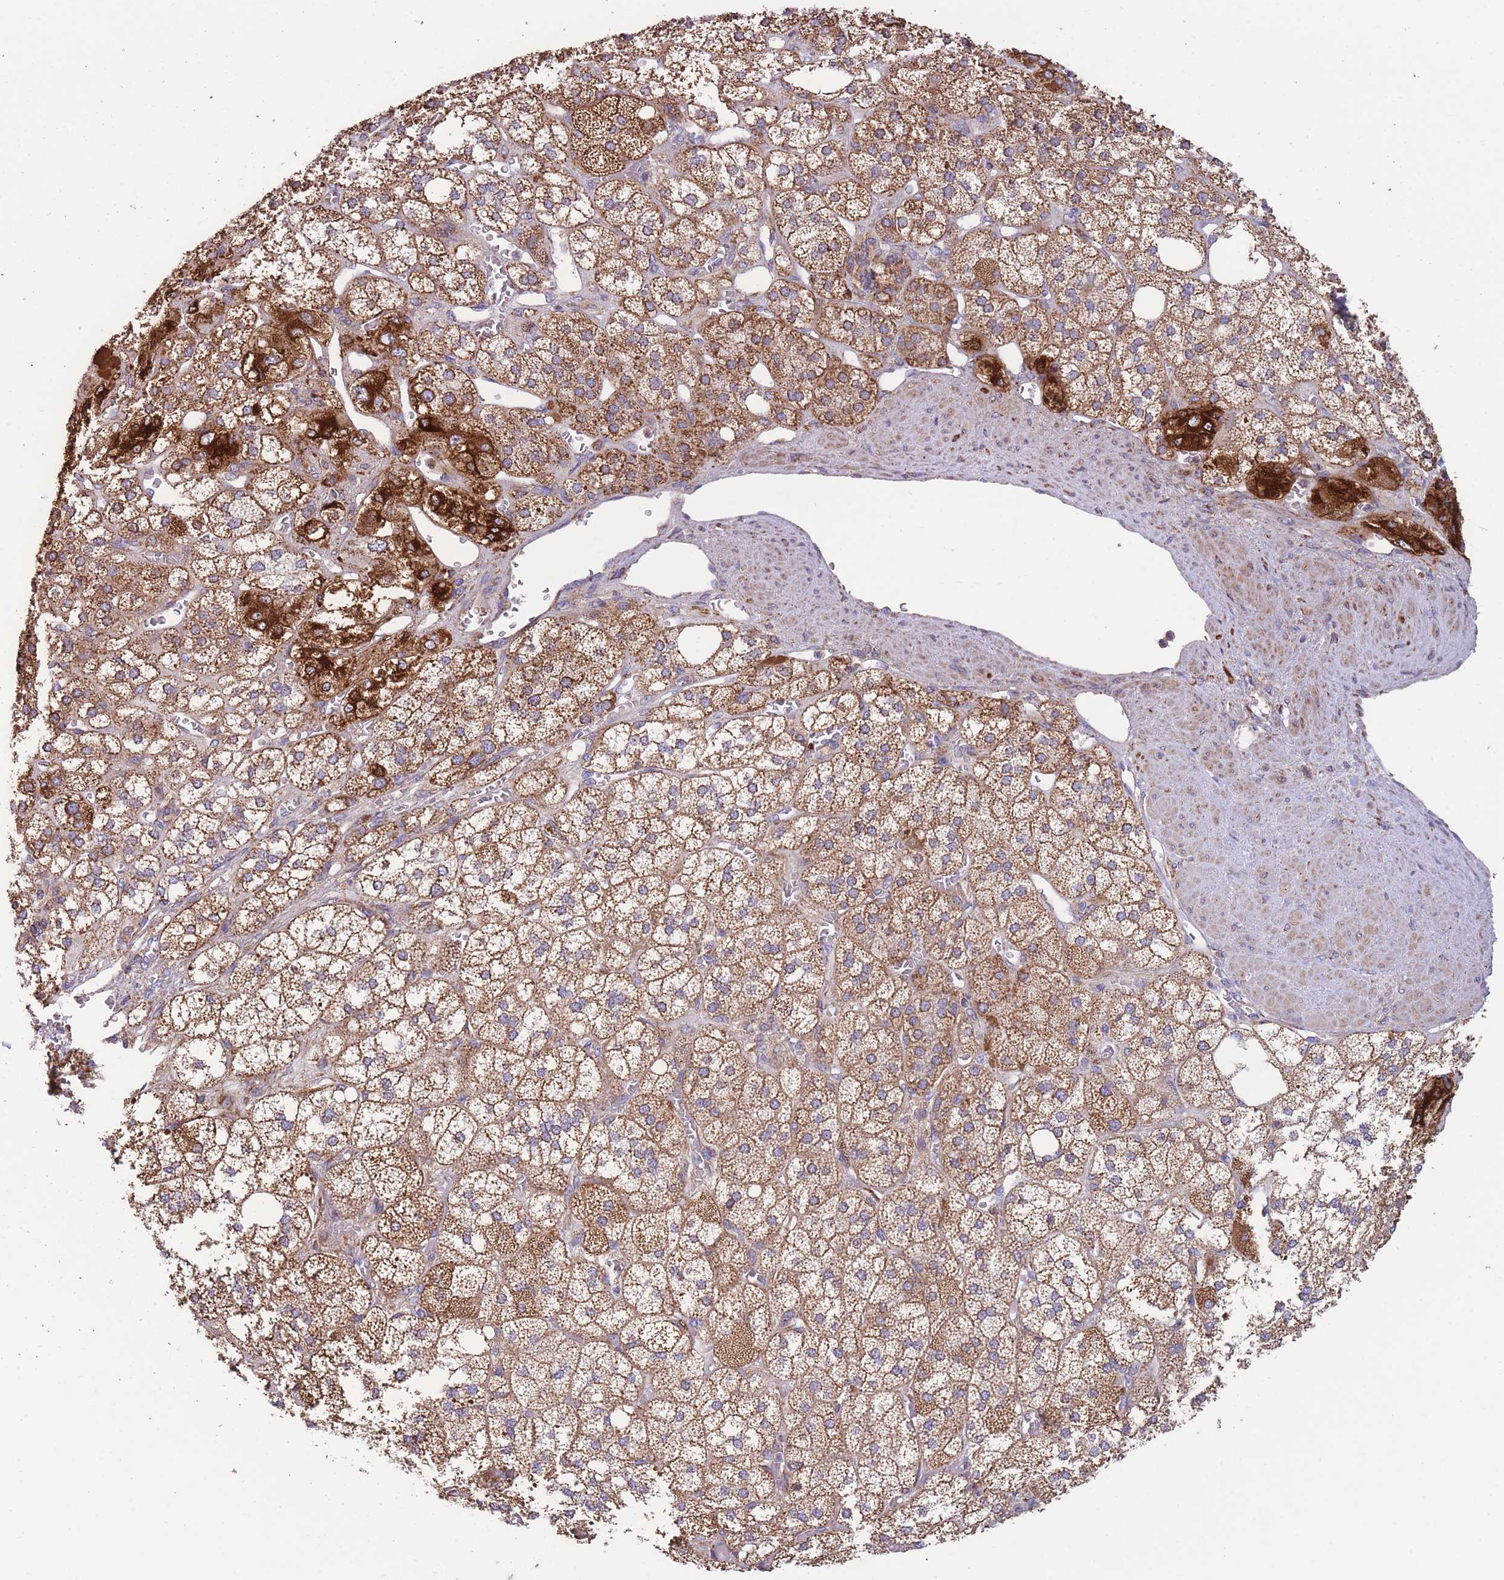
{"staining": {"intensity": "moderate", "quantity": ">75%", "location": "cytoplasmic/membranous"}, "tissue": "adrenal gland", "cell_type": "Glandular cells", "image_type": "normal", "snomed": [{"axis": "morphology", "description": "Normal tissue, NOS"}, {"axis": "topography", "description": "Adrenal gland"}], "caption": "Protein staining exhibits moderate cytoplasmic/membranous positivity in approximately >75% of glandular cells in unremarkable adrenal gland. Nuclei are stained in blue.", "gene": "FKBP8", "patient": {"sex": "male", "age": 61}}